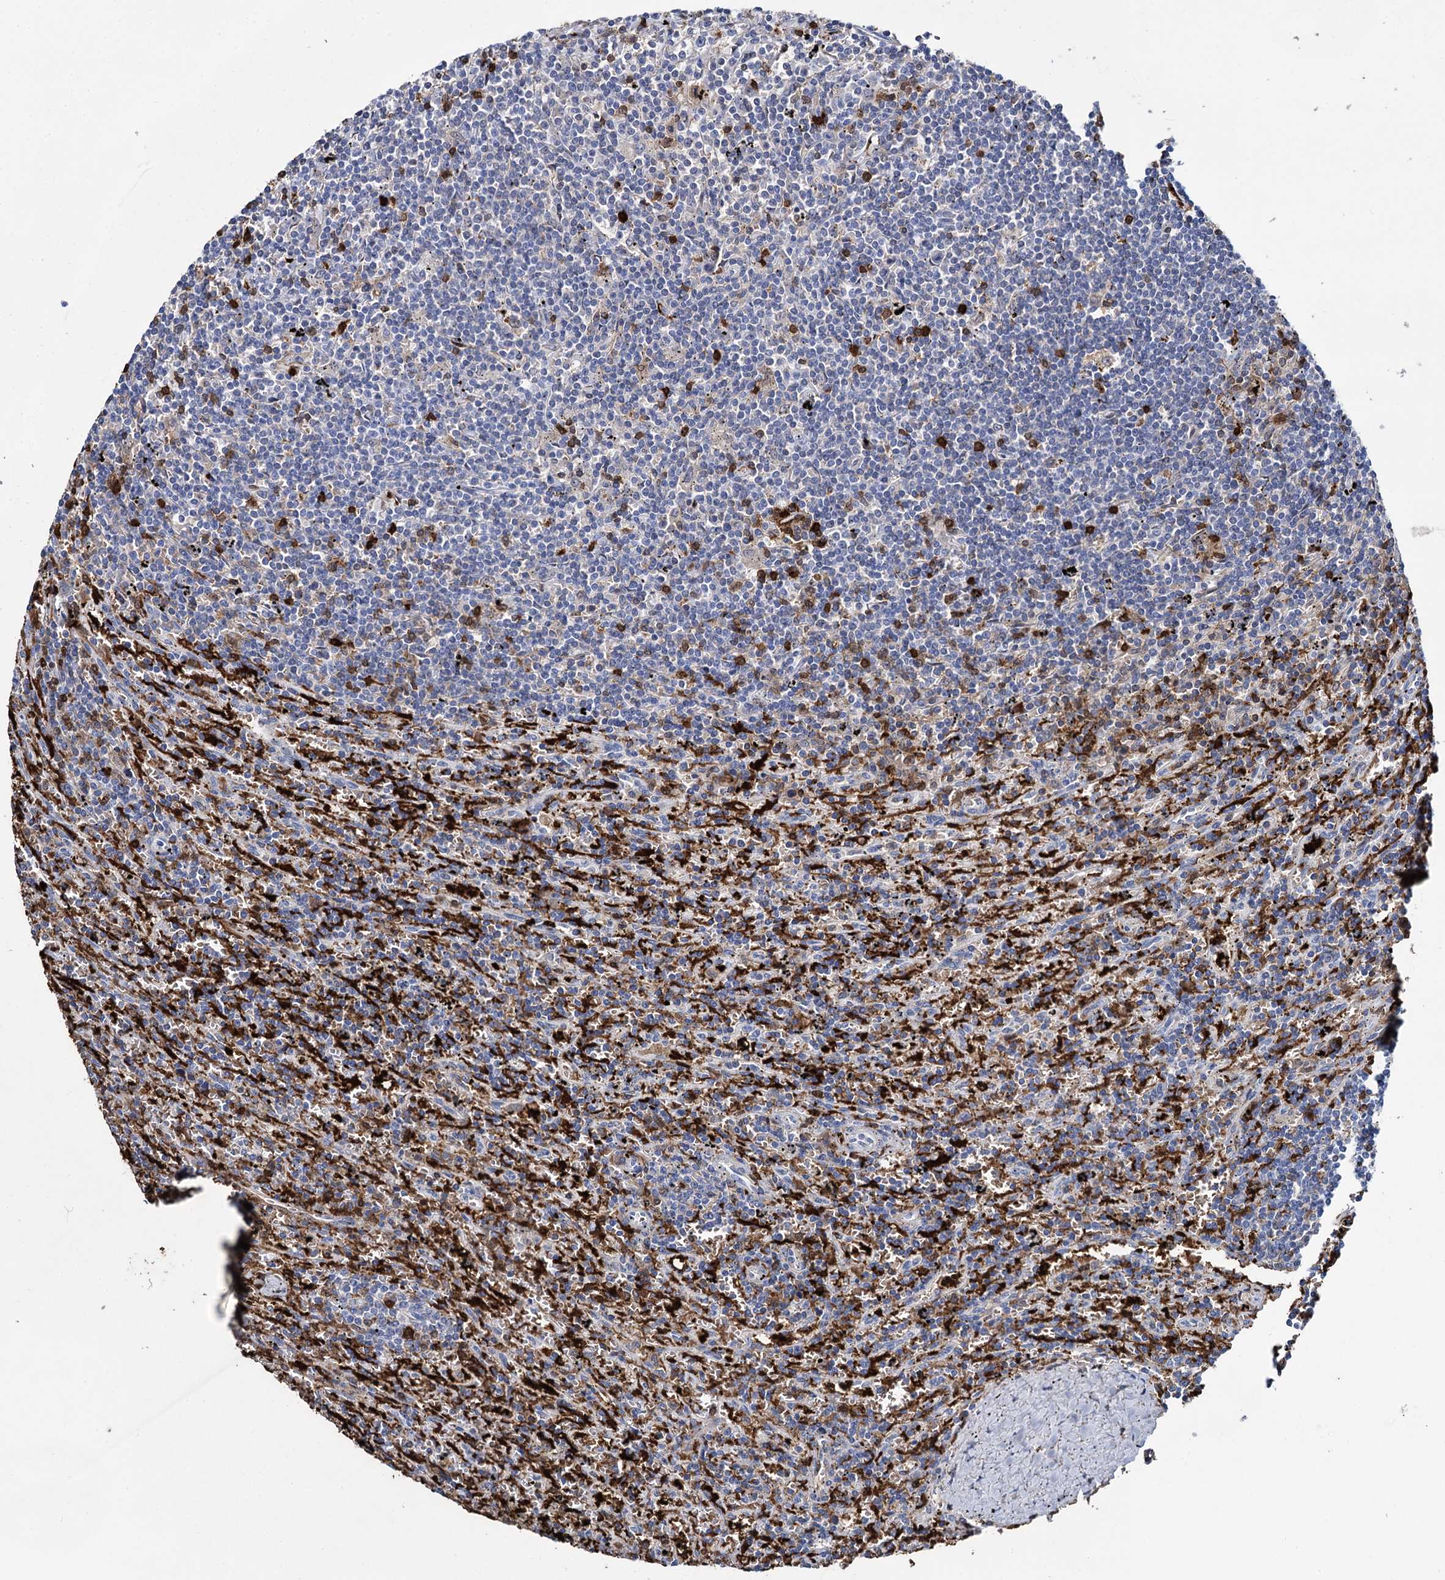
{"staining": {"intensity": "negative", "quantity": "none", "location": "none"}, "tissue": "lymphoma", "cell_type": "Tumor cells", "image_type": "cancer", "snomed": [{"axis": "morphology", "description": "Malignant lymphoma, non-Hodgkin's type, Low grade"}, {"axis": "topography", "description": "Spleen"}], "caption": "Tumor cells are negative for protein expression in human lymphoma.", "gene": "FABP5", "patient": {"sex": "male", "age": 76}}